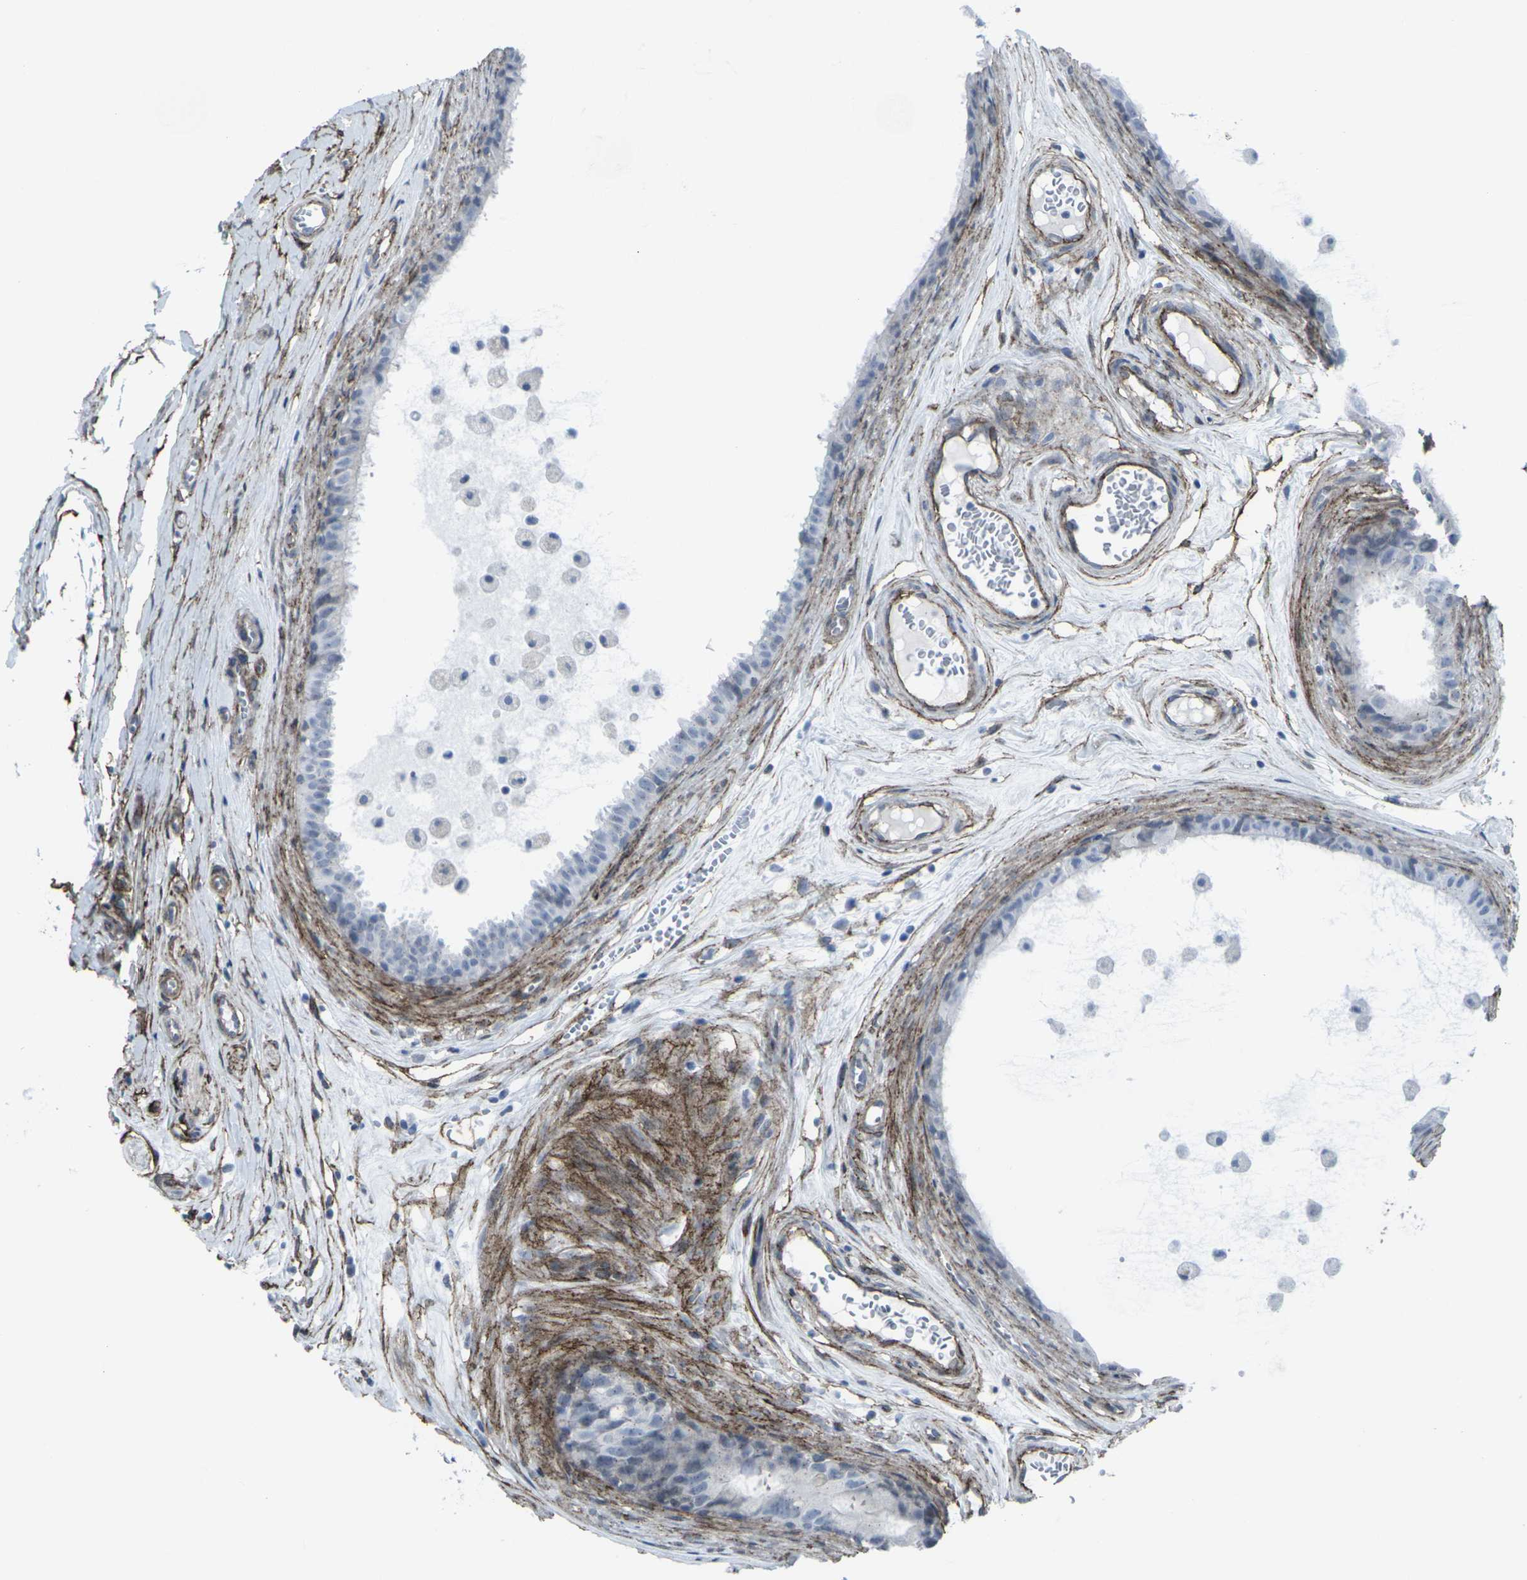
{"staining": {"intensity": "negative", "quantity": "none", "location": "none"}, "tissue": "epididymis", "cell_type": "Glandular cells", "image_type": "normal", "snomed": [{"axis": "morphology", "description": "Normal tissue, NOS"}, {"axis": "morphology", "description": "Inflammation, NOS"}, {"axis": "topography", "description": "Epididymis"}], "caption": "High magnification brightfield microscopy of benign epididymis stained with DAB (3,3'-diaminobenzidine) (brown) and counterstained with hematoxylin (blue): glandular cells show no significant staining.", "gene": "CDH11", "patient": {"sex": "male", "age": 85}}